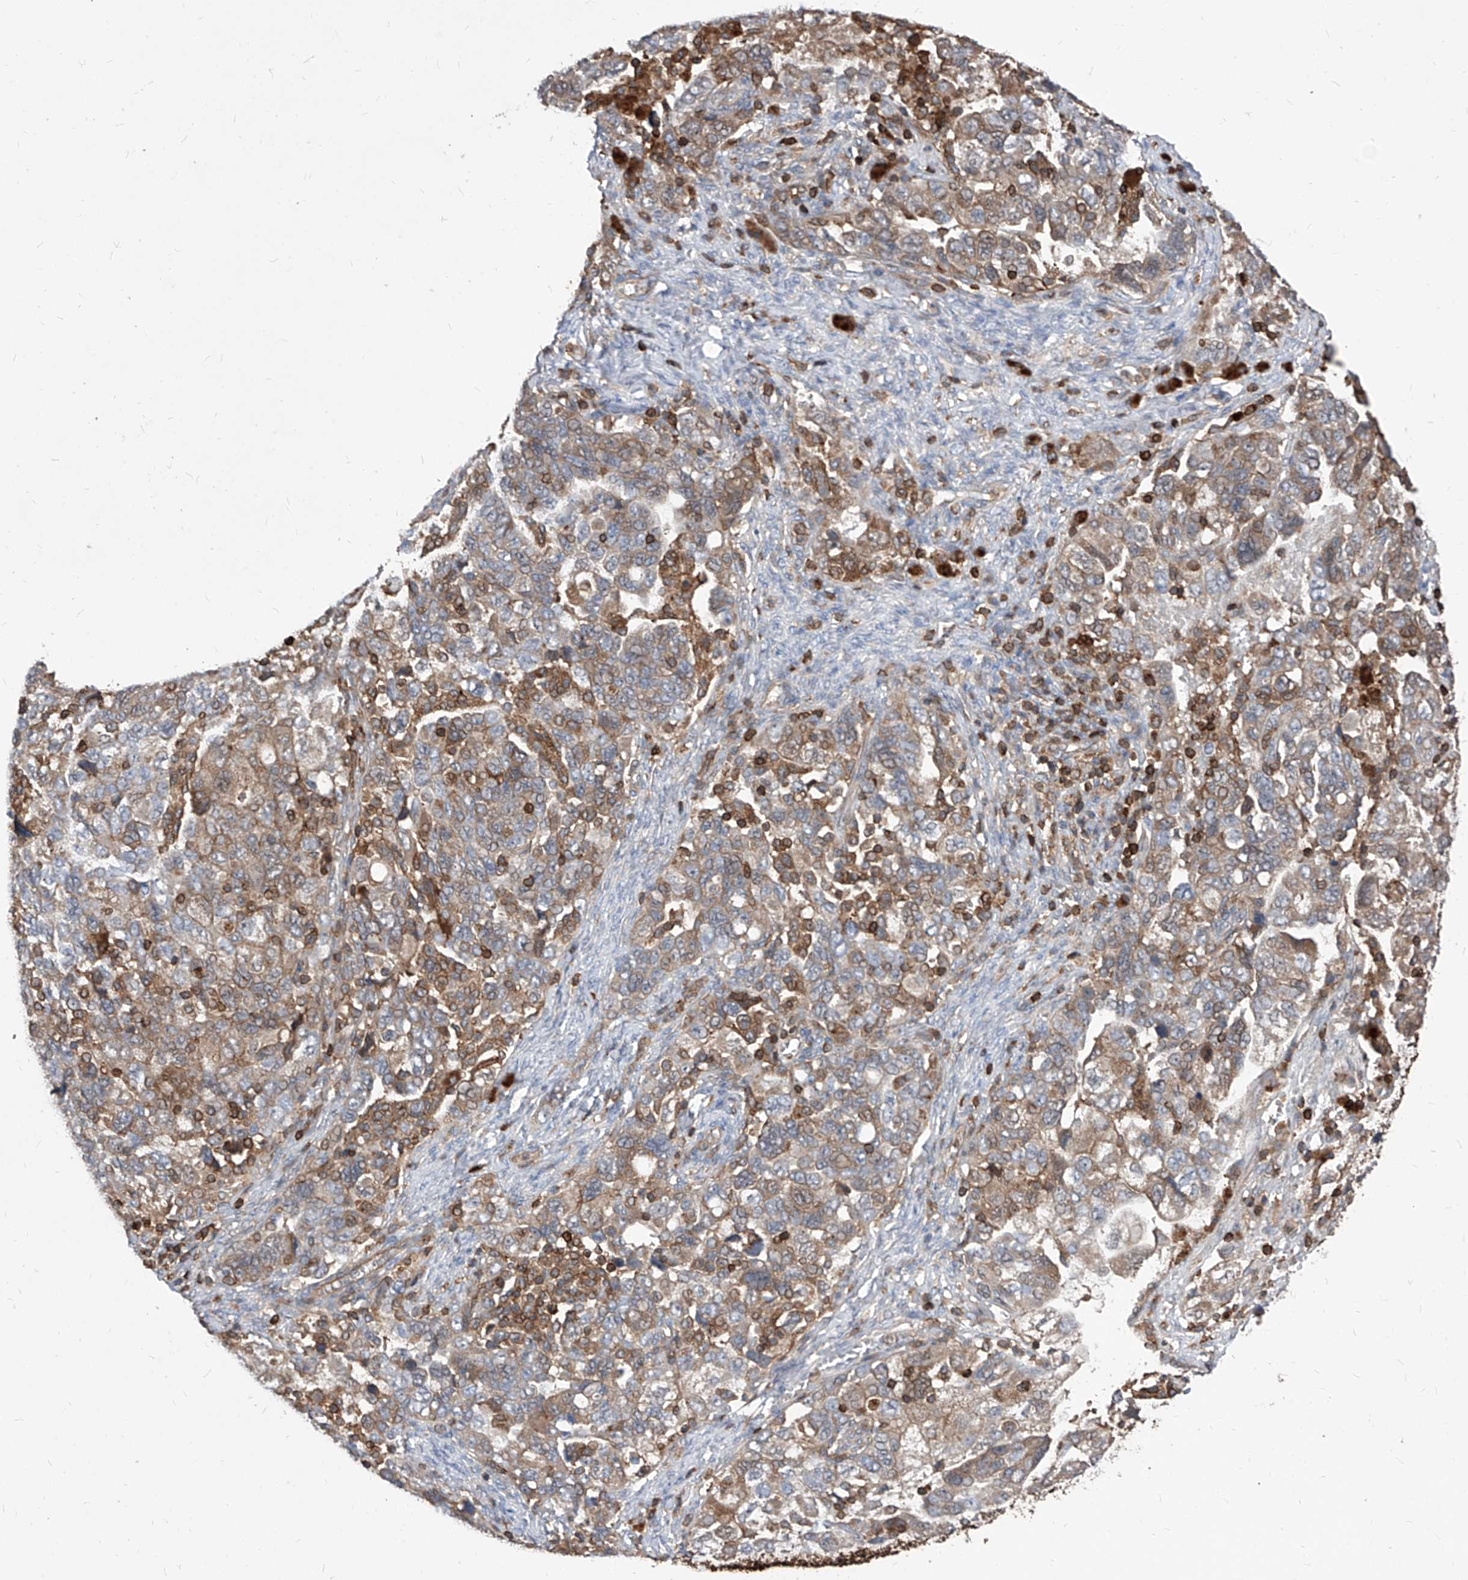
{"staining": {"intensity": "moderate", "quantity": "25%-75%", "location": "cytoplasmic/membranous"}, "tissue": "ovarian cancer", "cell_type": "Tumor cells", "image_type": "cancer", "snomed": [{"axis": "morphology", "description": "Carcinoma, NOS"}, {"axis": "morphology", "description": "Cystadenocarcinoma, serous, NOS"}, {"axis": "topography", "description": "Ovary"}], "caption": "IHC histopathology image of human ovarian serous cystadenocarcinoma stained for a protein (brown), which shows medium levels of moderate cytoplasmic/membranous positivity in about 25%-75% of tumor cells.", "gene": "ABRACL", "patient": {"sex": "female", "age": 69}}